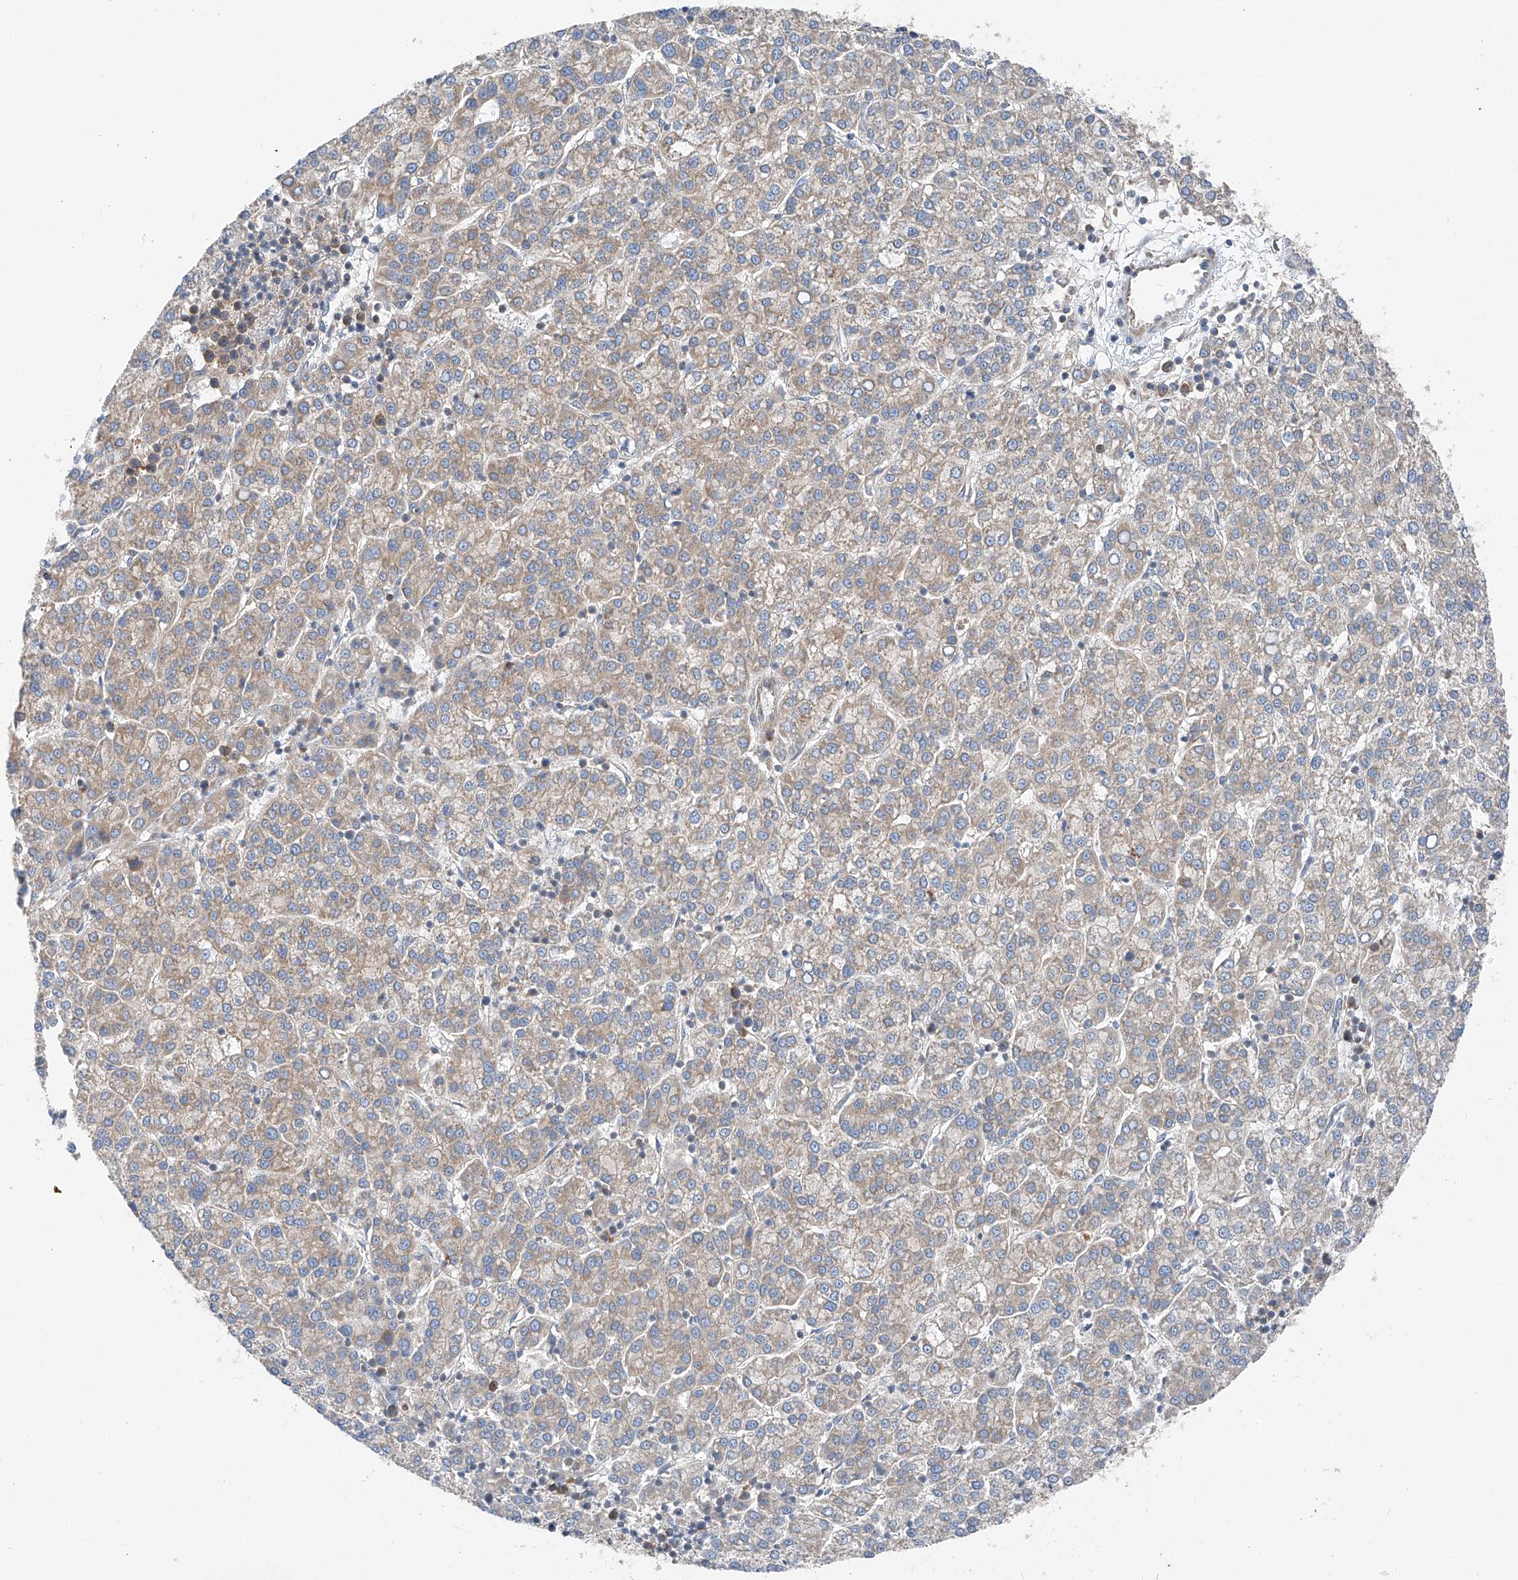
{"staining": {"intensity": "weak", "quantity": "25%-75%", "location": "cytoplasmic/membranous"}, "tissue": "liver cancer", "cell_type": "Tumor cells", "image_type": "cancer", "snomed": [{"axis": "morphology", "description": "Carcinoma, Hepatocellular, NOS"}, {"axis": "topography", "description": "Liver"}], "caption": "DAB immunohistochemical staining of human hepatocellular carcinoma (liver) demonstrates weak cytoplasmic/membranous protein staining in approximately 25%-75% of tumor cells. (DAB (3,3'-diaminobenzidine) = brown stain, brightfield microscopy at high magnification).", "gene": "ZC3H15", "patient": {"sex": "female", "age": 58}}